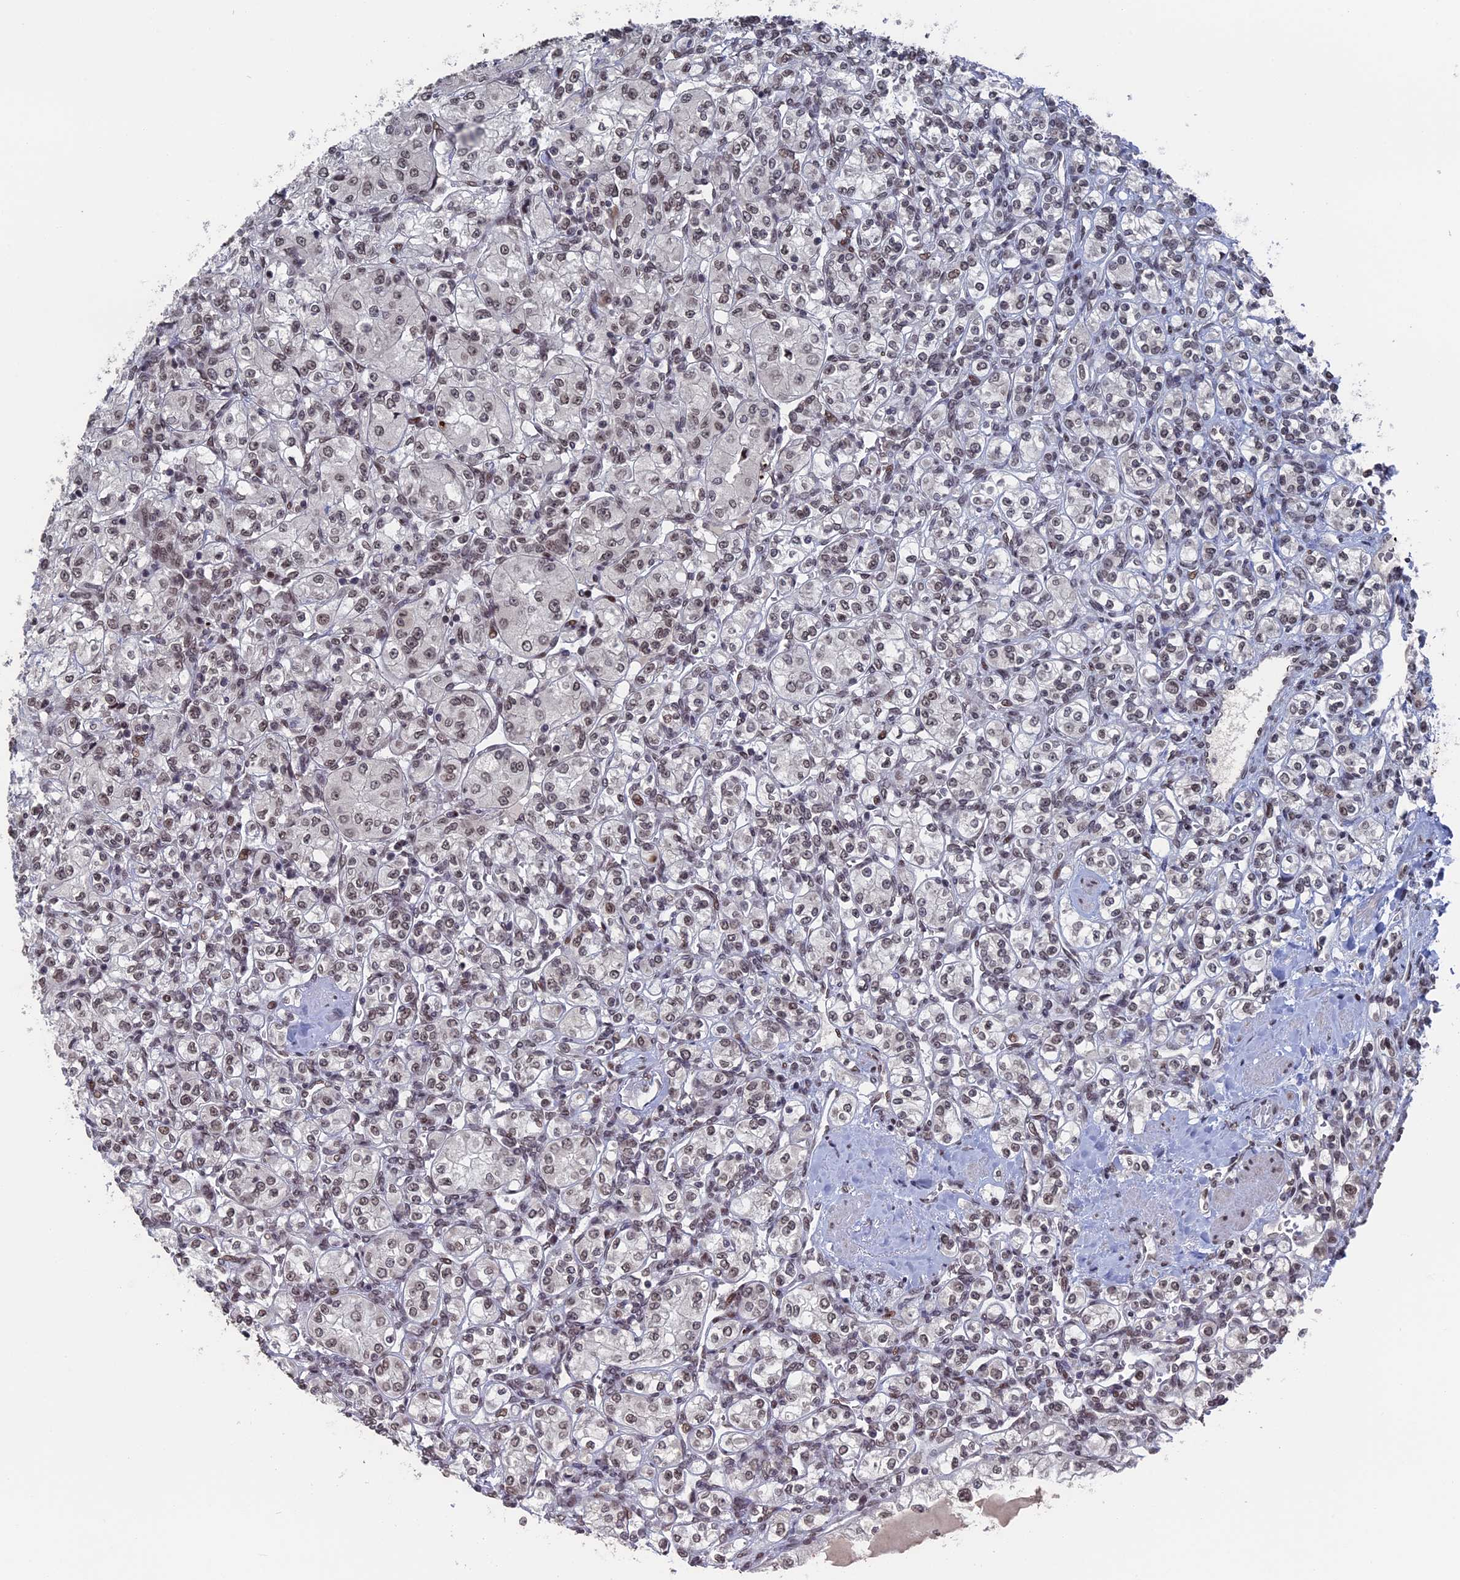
{"staining": {"intensity": "moderate", "quantity": "25%-75%", "location": "nuclear"}, "tissue": "renal cancer", "cell_type": "Tumor cells", "image_type": "cancer", "snomed": [{"axis": "morphology", "description": "Adenocarcinoma, NOS"}, {"axis": "topography", "description": "Kidney"}], "caption": "Immunohistochemical staining of renal cancer (adenocarcinoma) demonstrates moderate nuclear protein staining in about 25%-75% of tumor cells. Immunohistochemistry stains the protein in brown and the nuclei are stained blue.", "gene": "NR2C2AP", "patient": {"sex": "male", "age": 77}}